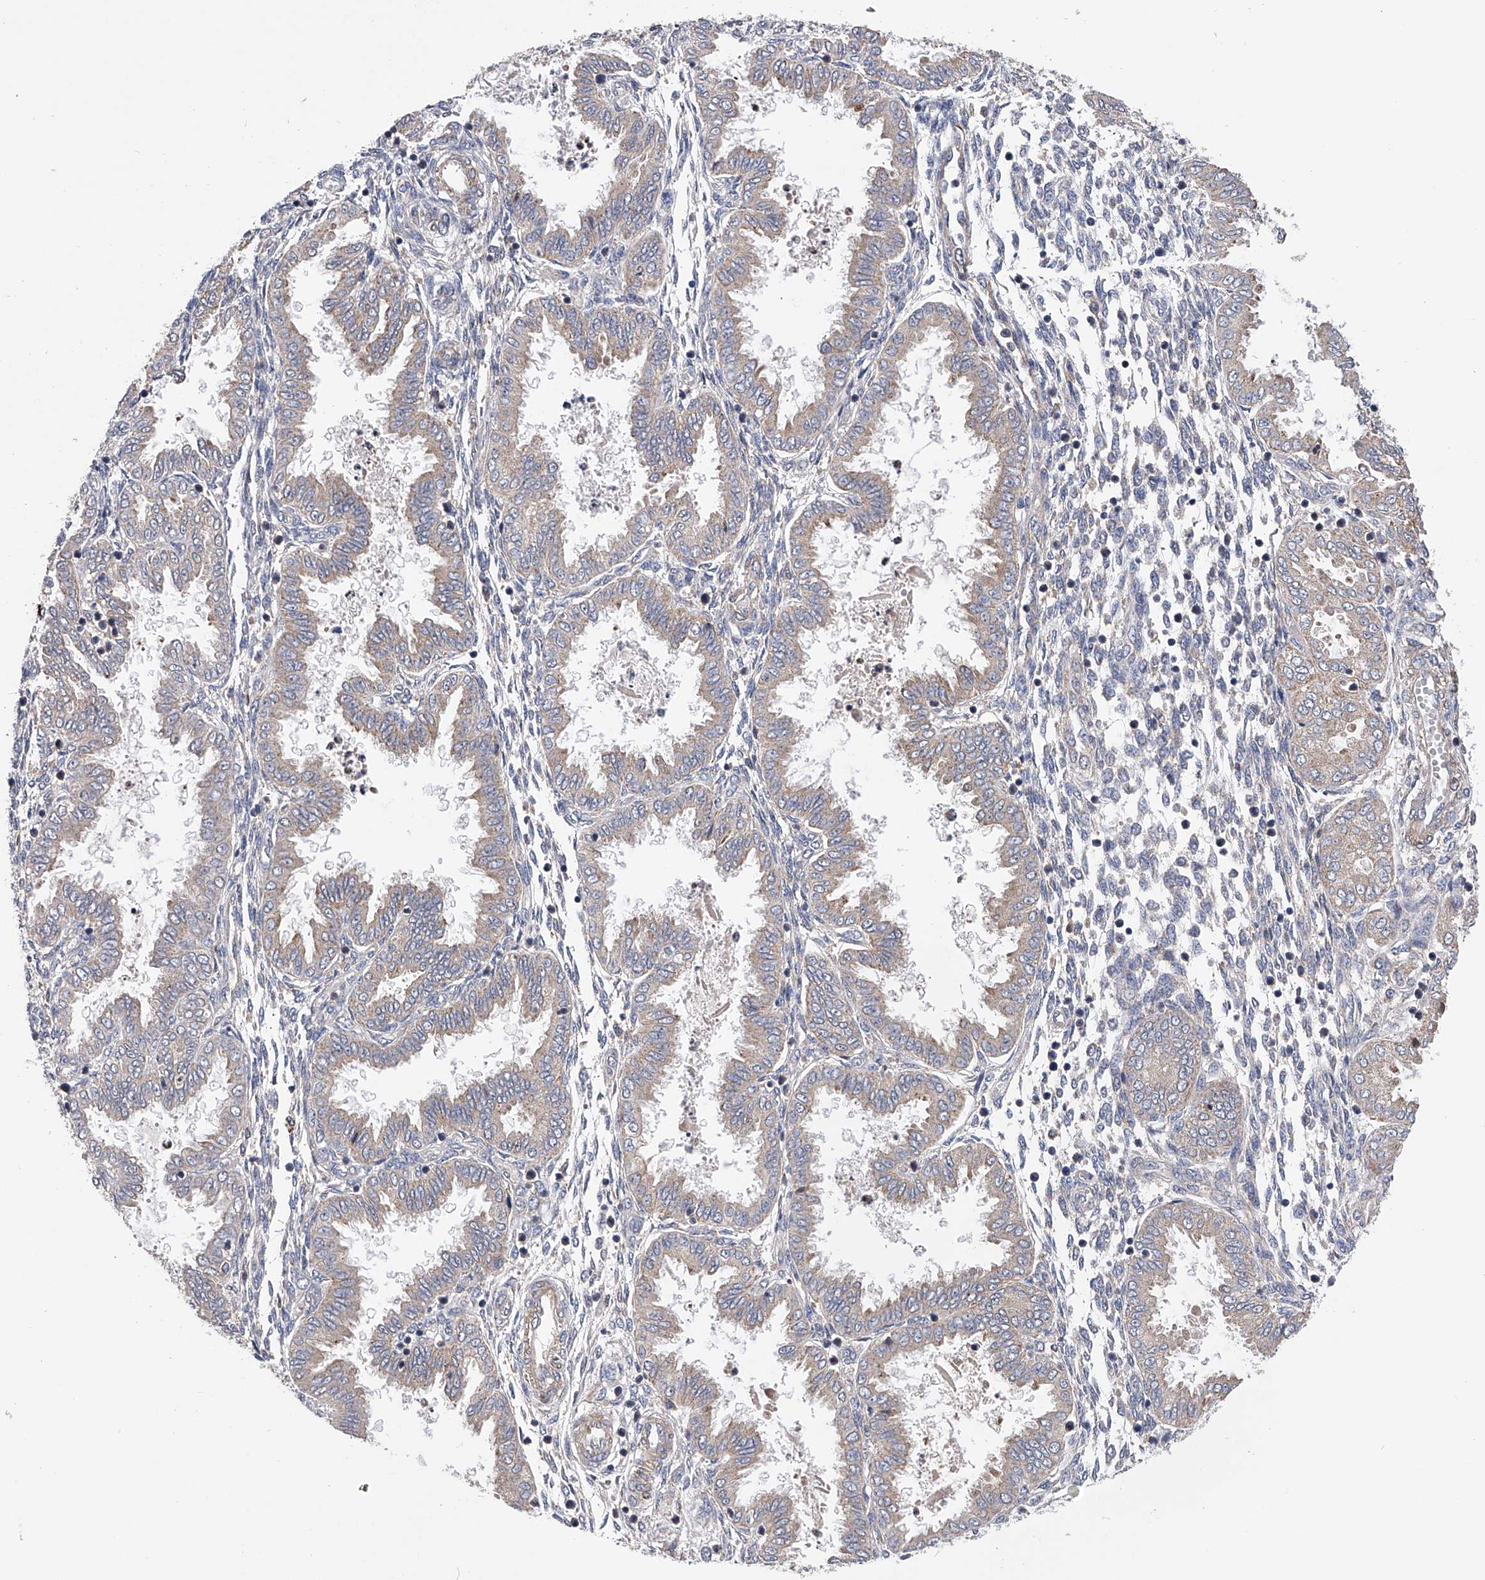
{"staining": {"intensity": "weak", "quantity": "<25%", "location": "cytoplasmic/membranous"}, "tissue": "endometrium", "cell_type": "Cells in endometrial stroma", "image_type": "normal", "snomed": [{"axis": "morphology", "description": "Normal tissue, NOS"}, {"axis": "topography", "description": "Endometrium"}], "caption": "Immunohistochemistry (IHC) of normal endometrium displays no expression in cells in endometrial stroma.", "gene": "SPOCK1", "patient": {"sex": "female", "age": 33}}